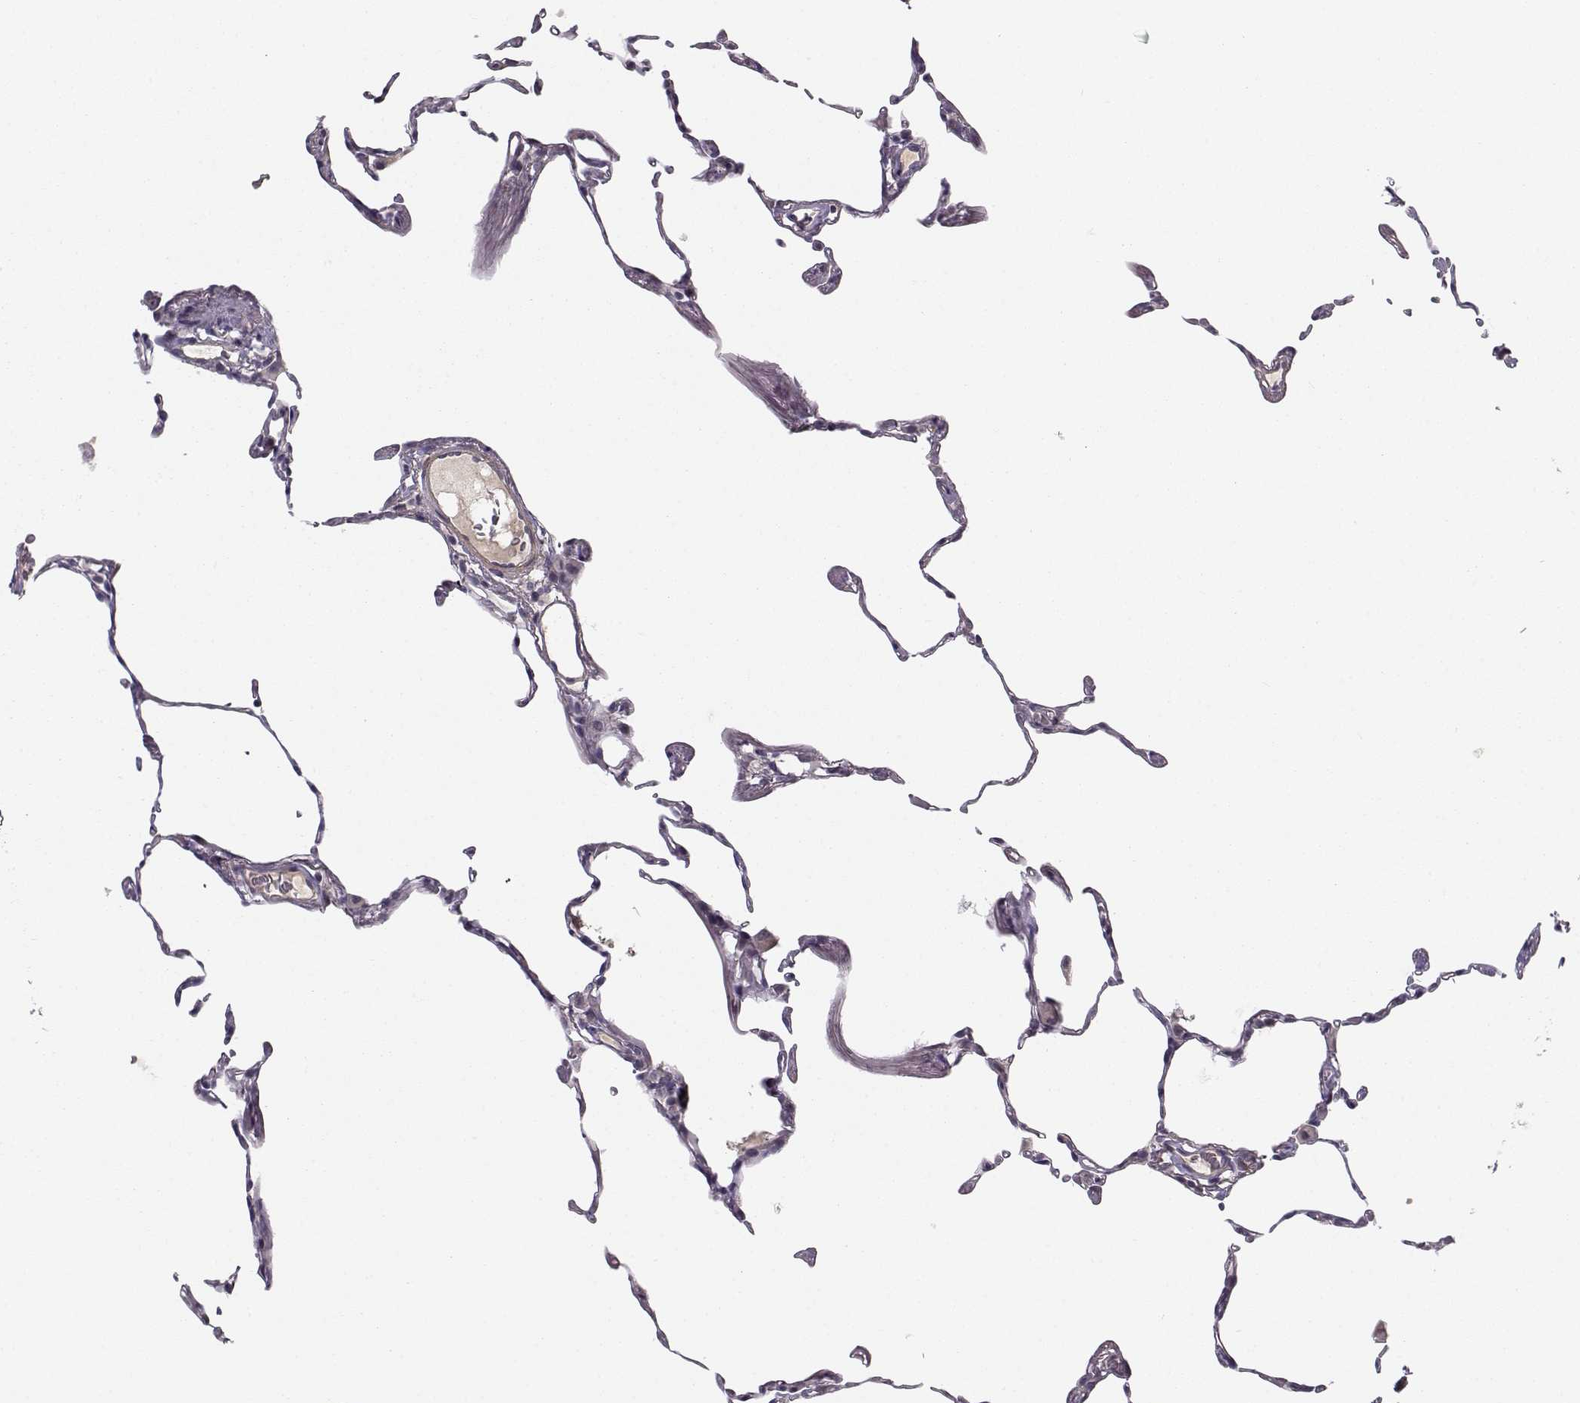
{"staining": {"intensity": "negative", "quantity": "none", "location": "none"}, "tissue": "lung", "cell_type": "Alveolar cells", "image_type": "normal", "snomed": [{"axis": "morphology", "description": "Normal tissue, NOS"}, {"axis": "topography", "description": "Lung"}], "caption": "A micrograph of human lung is negative for staining in alveolar cells. The staining is performed using DAB brown chromogen with nuclei counter-stained in using hematoxylin.", "gene": "RGS9BP", "patient": {"sex": "female", "age": 57}}